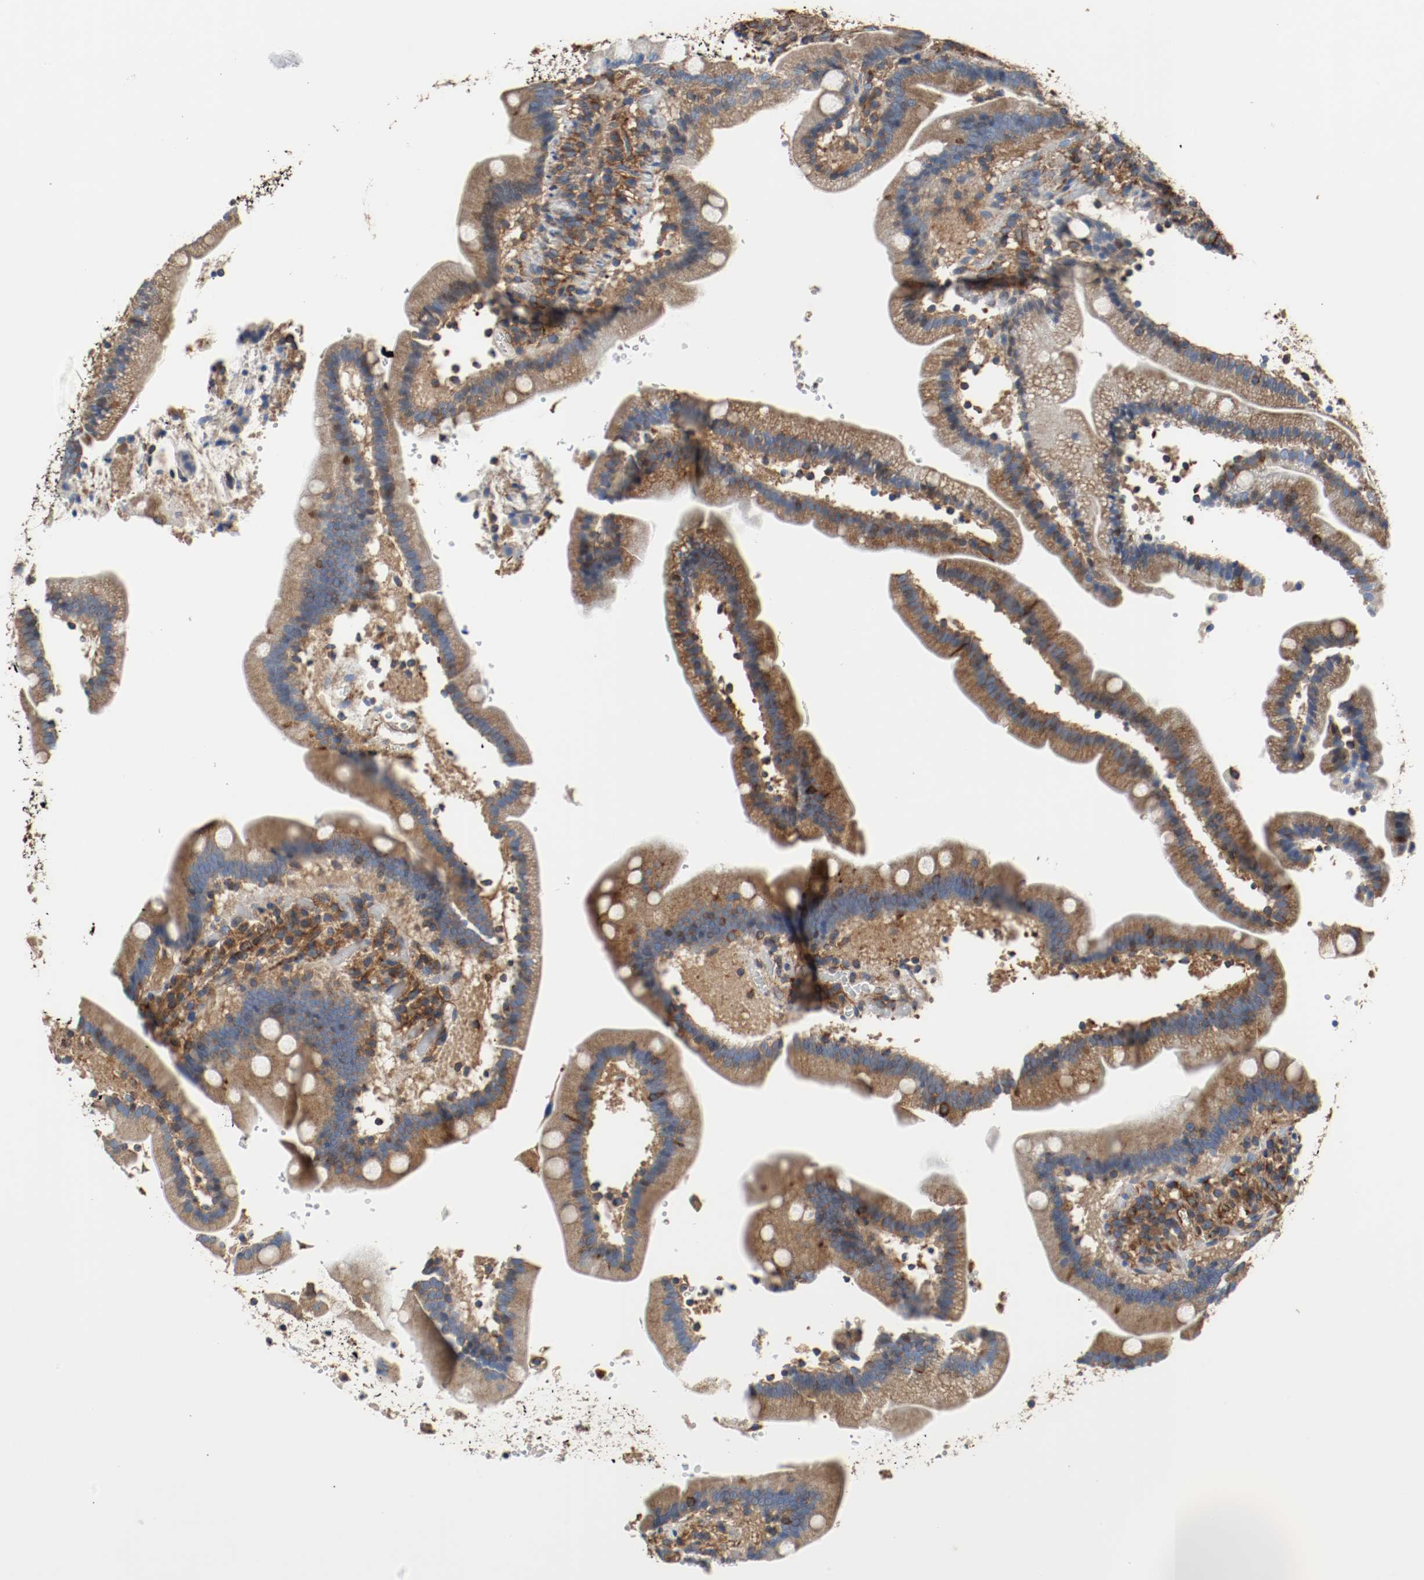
{"staining": {"intensity": "strong", "quantity": ">75%", "location": "cytoplasmic/membranous"}, "tissue": "duodenum", "cell_type": "Glandular cells", "image_type": "normal", "snomed": [{"axis": "morphology", "description": "Normal tissue, NOS"}, {"axis": "topography", "description": "Duodenum"}], "caption": "Brown immunohistochemical staining in unremarkable duodenum exhibits strong cytoplasmic/membranous positivity in approximately >75% of glandular cells.", "gene": "TUBA3D", "patient": {"sex": "male", "age": 66}}